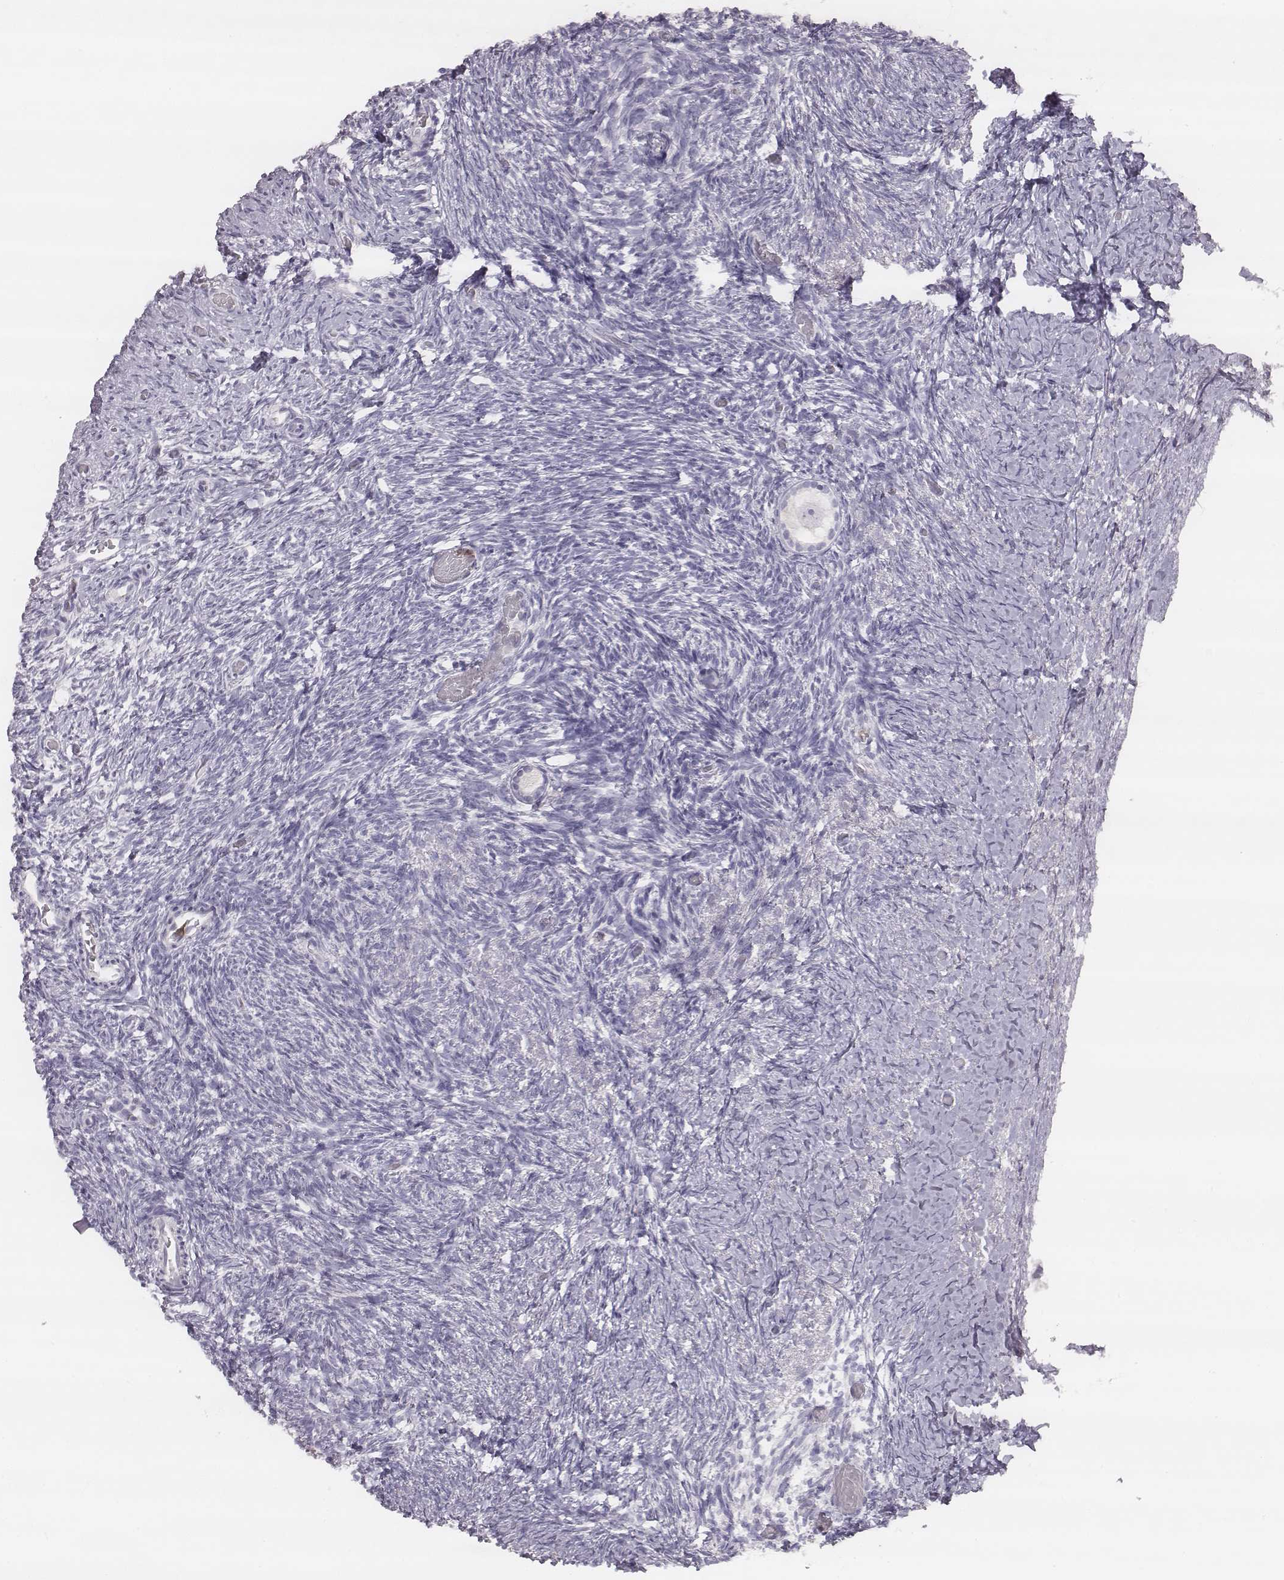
{"staining": {"intensity": "negative", "quantity": "none", "location": "none"}, "tissue": "ovary", "cell_type": "Follicle cells", "image_type": "normal", "snomed": [{"axis": "morphology", "description": "Normal tissue, NOS"}, {"axis": "topography", "description": "Ovary"}], "caption": "Immunohistochemistry histopathology image of benign human ovary stained for a protein (brown), which reveals no expression in follicle cells. (Stains: DAB (3,3'-diaminobenzidine) immunohistochemistry with hematoxylin counter stain, Microscopy: brightfield microscopy at high magnification).", "gene": "KCNJ12", "patient": {"sex": "female", "age": 39}}